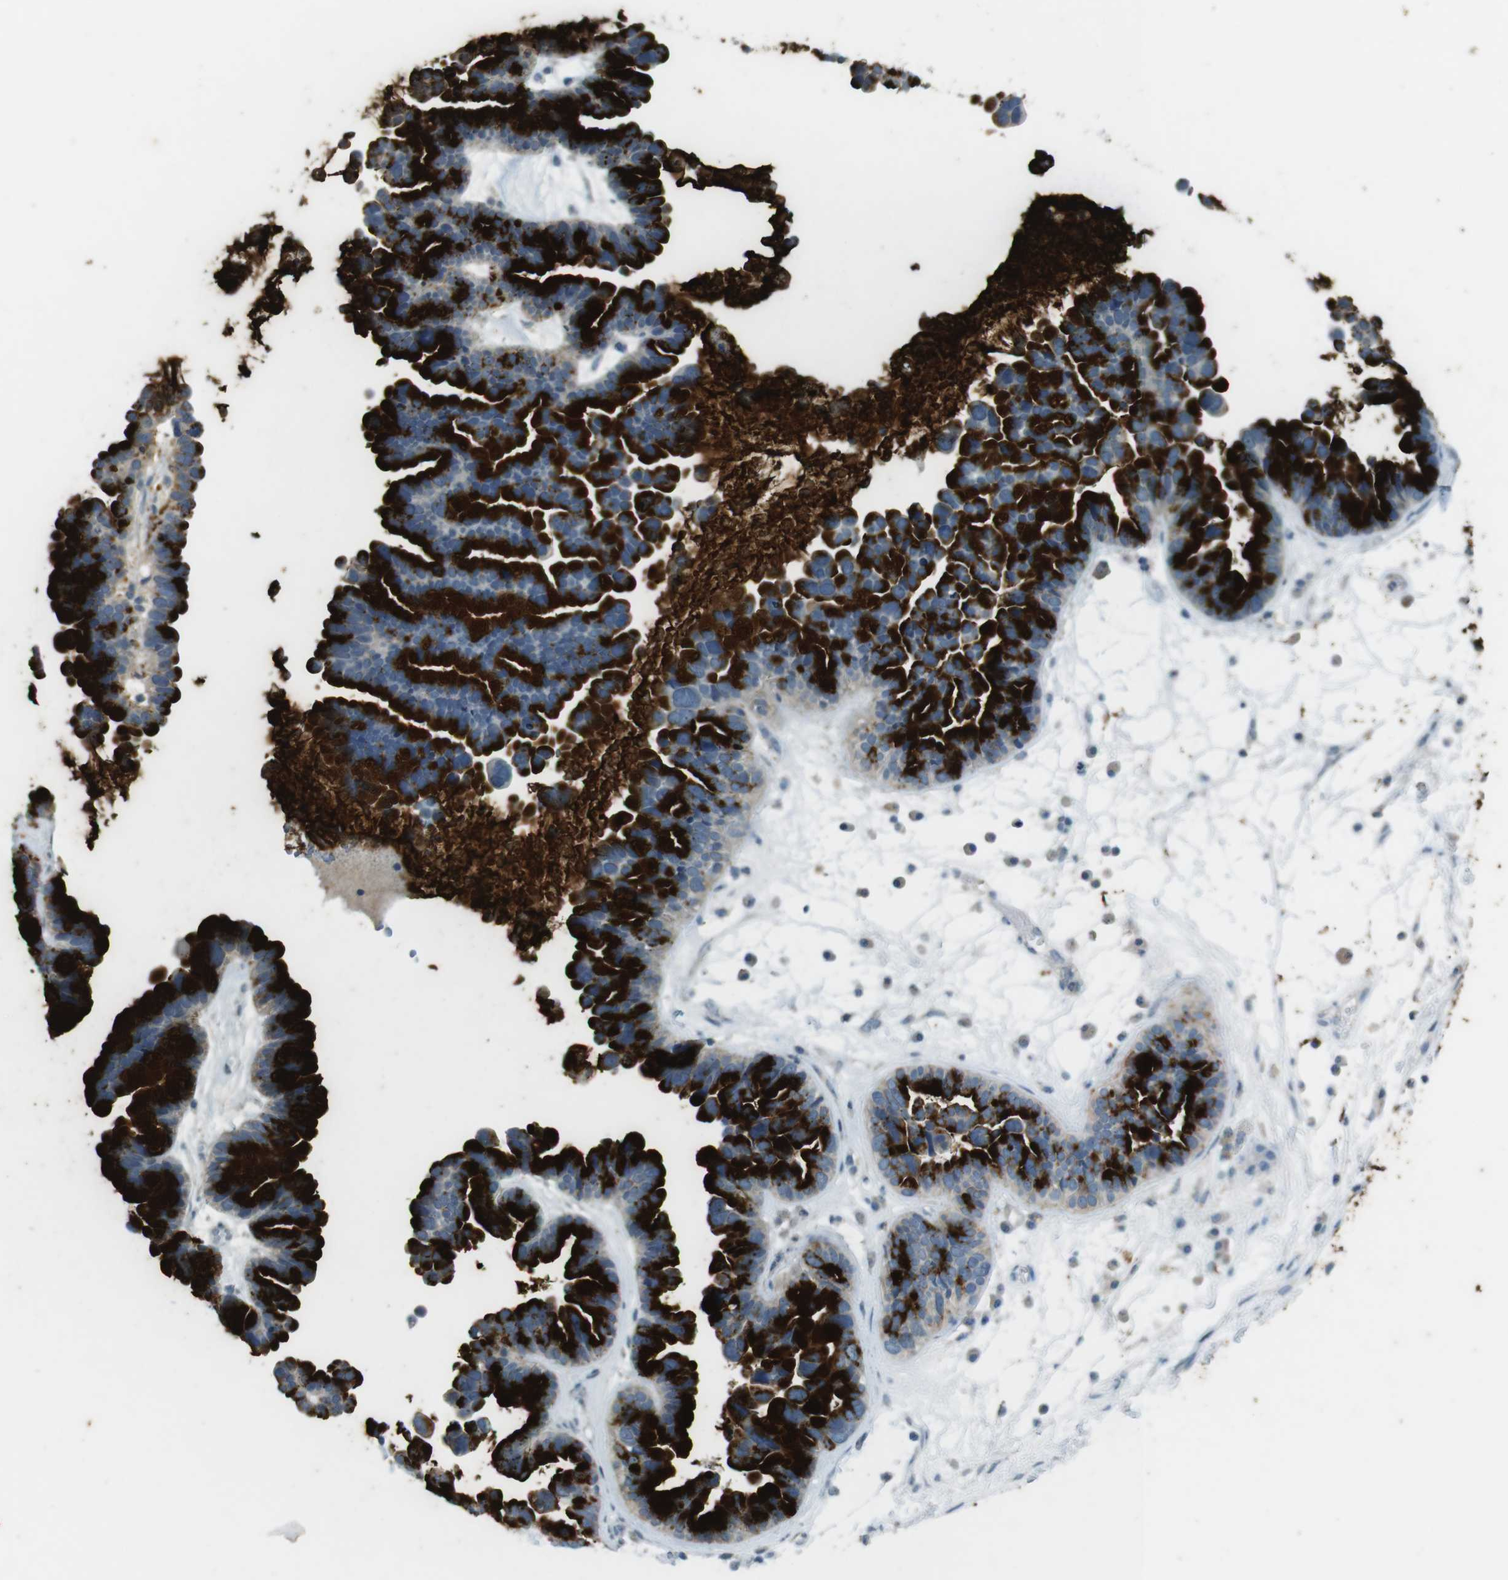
{"staining": {"intensity": "strong", "quantity": ">75%", "location": "cytoplasmic/membranous"}, "tissue": "ovarian cancer", "cell_type": "Tumor cells", "image_type": "cancer", "snomed": [{"axis": "morphology", "description": "Cystadenocarcinoma, serous, NOS"}, {"axis": "topography", "description": "Ovary"}], "caption": "A photomicrograph of human serous cystadenocarcinoma (ovarian) stained for a protein reveals strong cytoplasmic/membranous brown staining in tumor cells.", "gene": "MUC5B", "patient": {"sex": "female", "age": 56}}